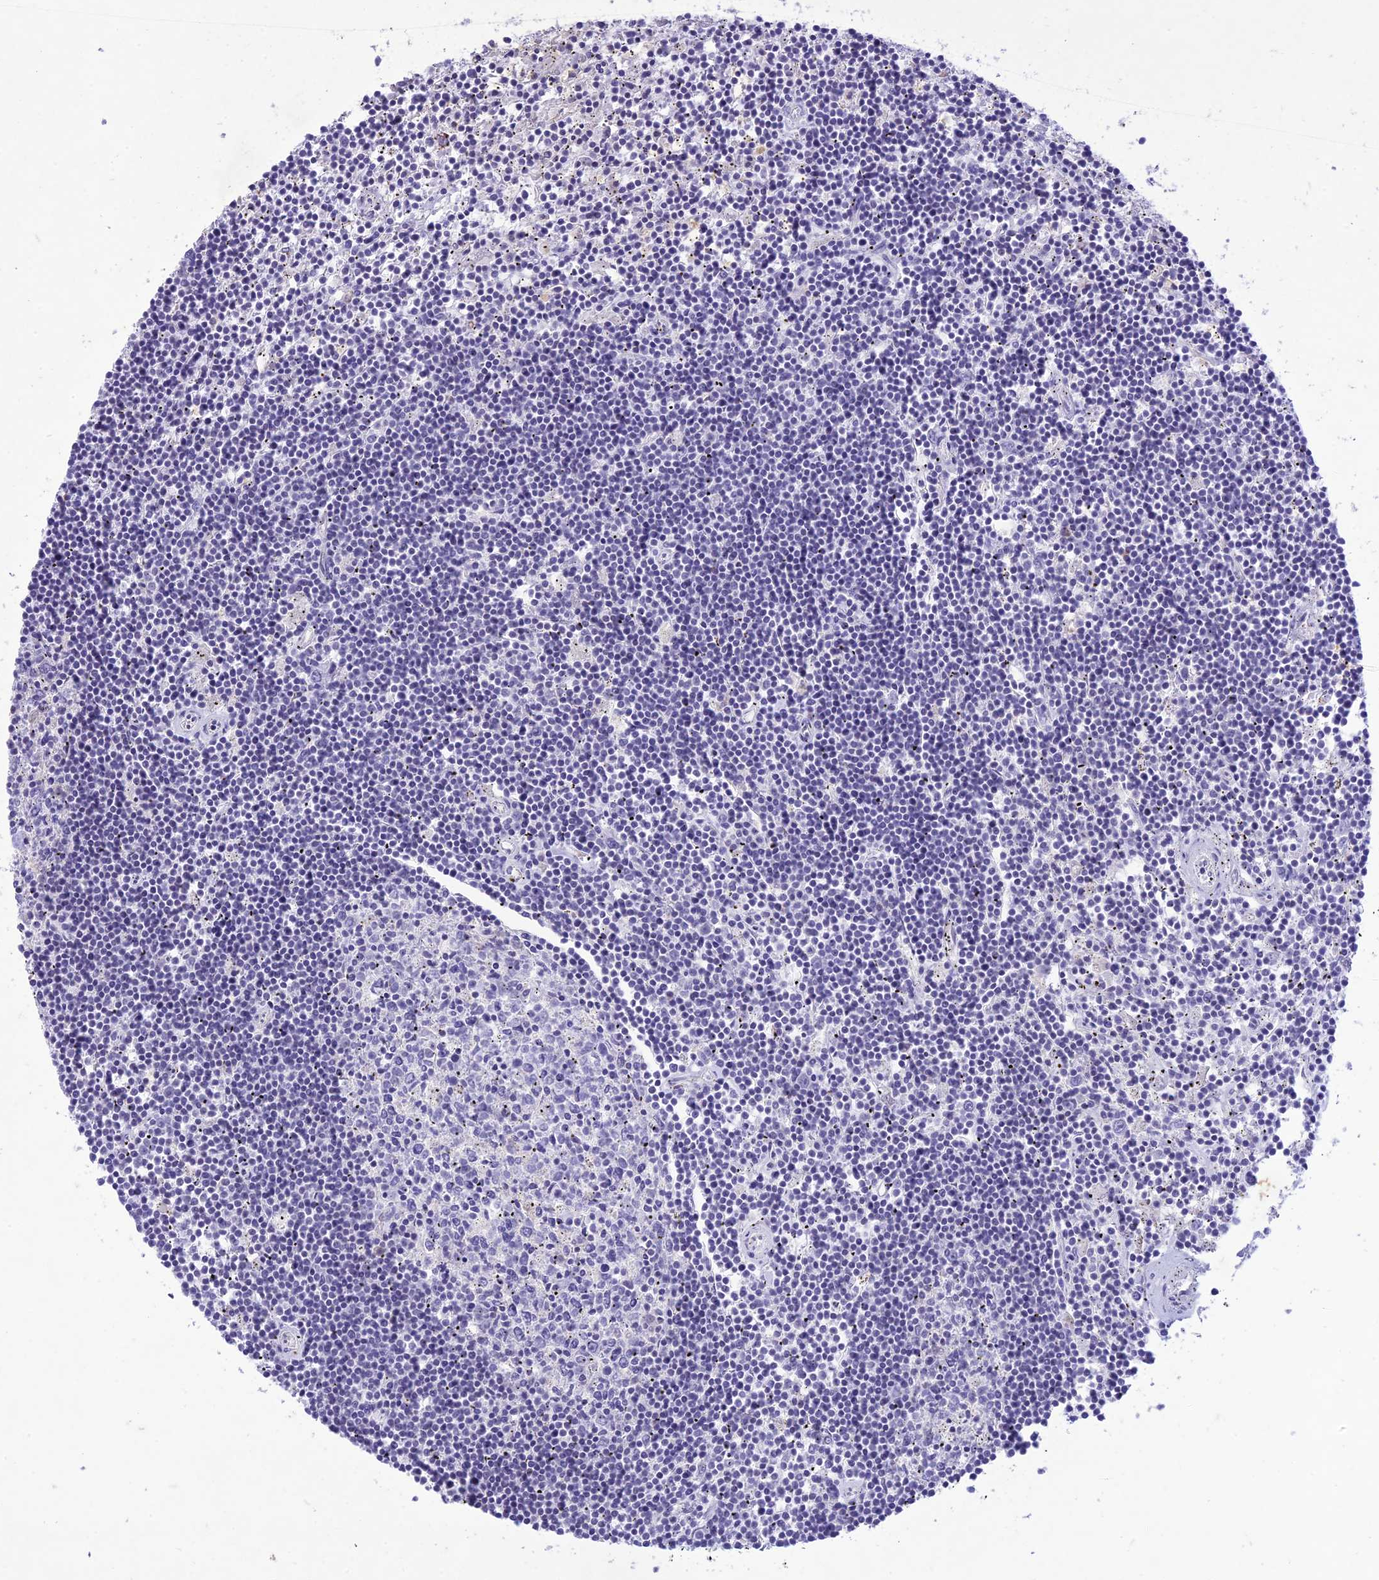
{"staining": {"intensity": "negative", "quantity": "none", "location": "none"}, "tissue": "lymphoma", "cell_type": "Tumor cells", "image_type": "cancer", "snomed": [{"axis": "morphology", "description": "Malignant lymphoma, non-Hodgkin's type, Low grade"}, {"axis": "topography", "description": "Spleen"}], "caption": "This is an IHC histopathology image of human lymphoma. There is no expression in tumor cells.", "gene": "SLC13A5", "patient": {"sex": "male", "age": 76}}